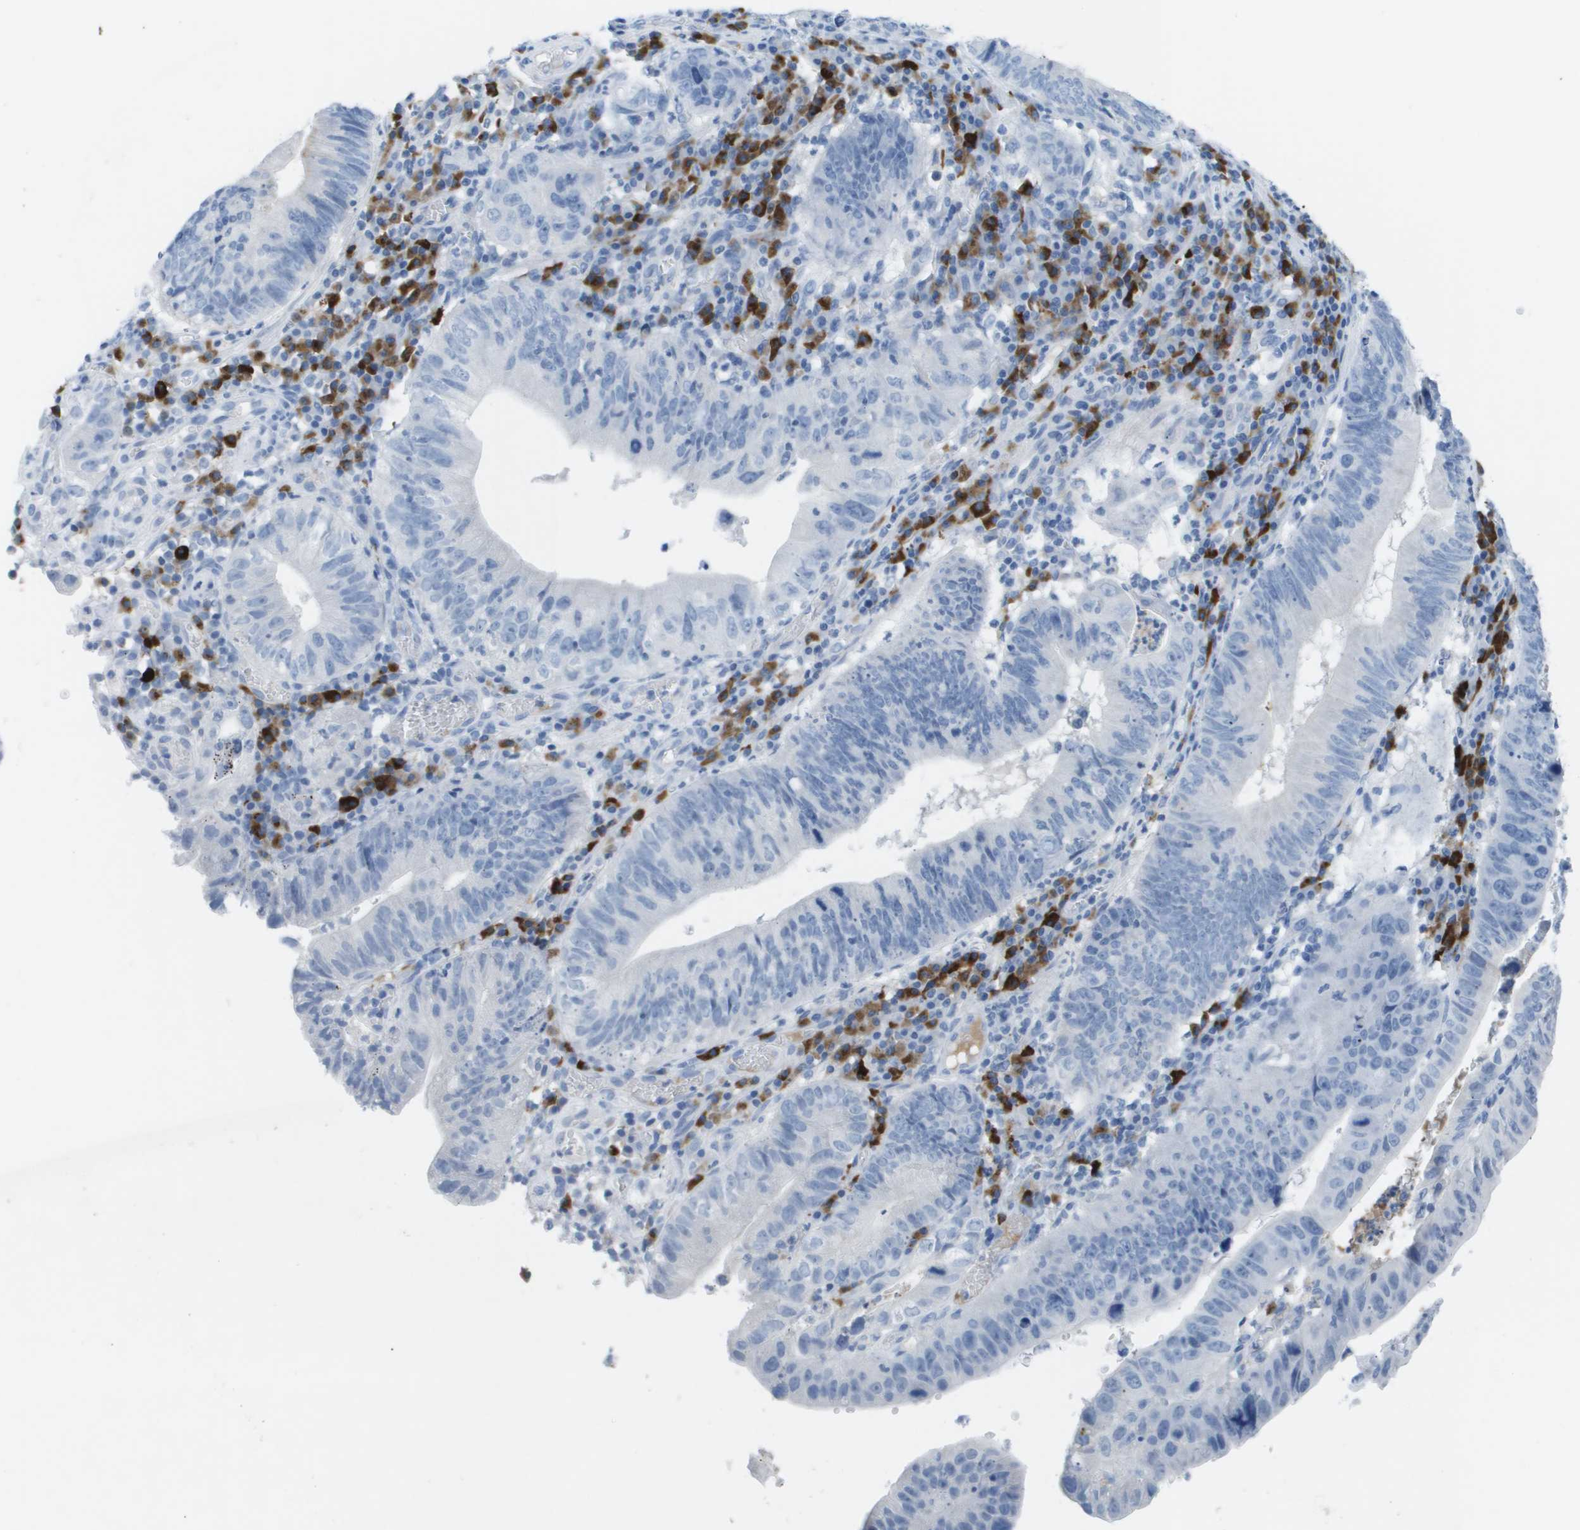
{"staining": {"intensity": "negative", "quantity": "none", "location": "none"}, "tissue": "stomach cancer", "cell_type": "Tumor cells", "image_type": "cancer", "snomed": [{"axis": "morphology", "description": "Adenocarcinoma, NOS"}, {"axis": "topography", "description": "Stomach"}], "caption": "This is an IHC histopathology image of stomach cancer (adenocarcinoma). There is no positivity in tumor cells.", "gene": "GPR18", "patient": {"sex": "male", "age": 59}}